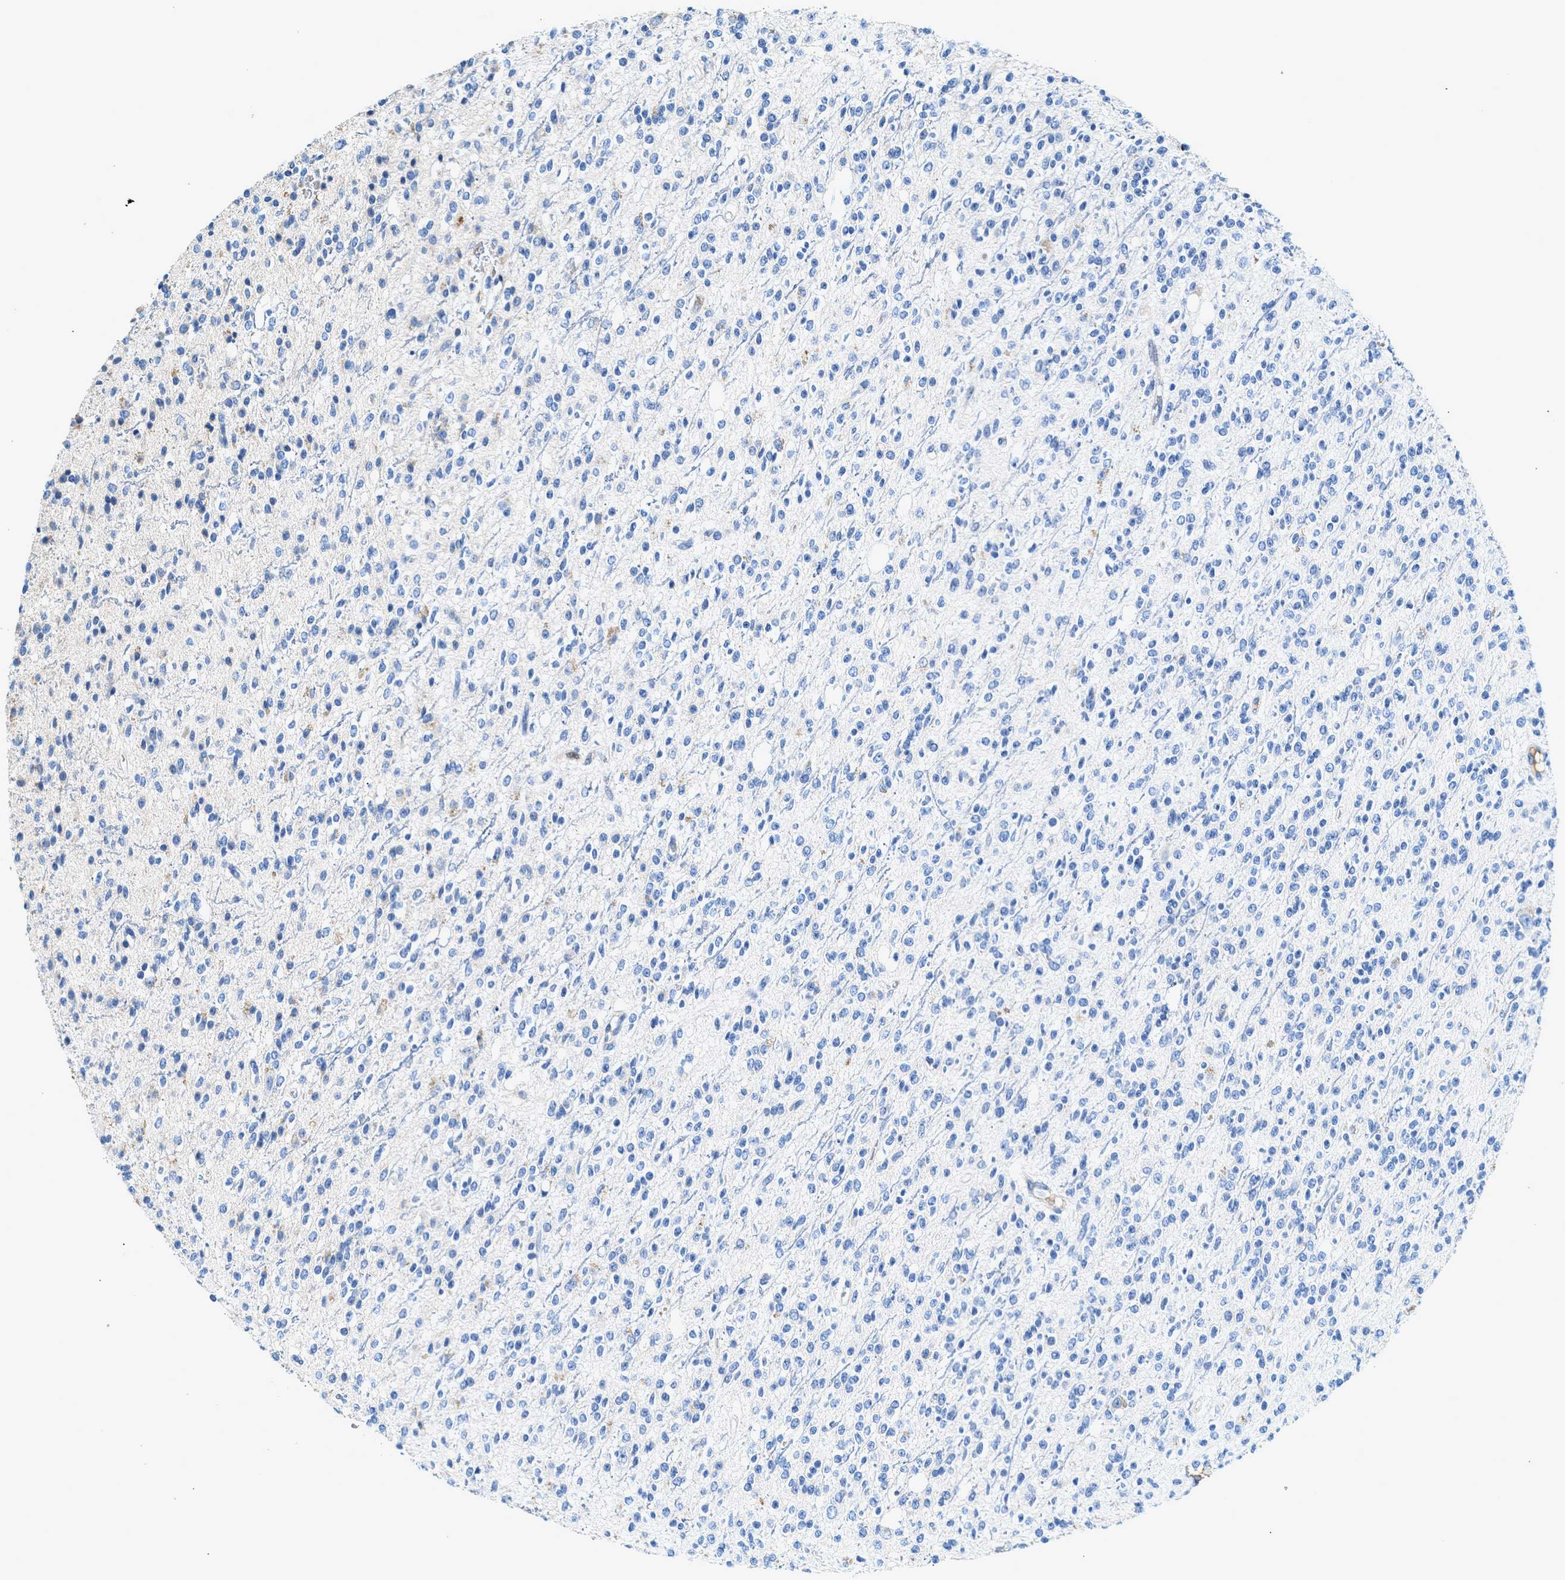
{"staining": {"intensity": "negative", "quantity": "none", "location": "none"}, "tissue": "glioma", "cell_type": "Tumor cells", "image_type": "cancer", "snomed": [{"axis": "morphology", "description": "Glioma, malignant, High grade"}, {"axis": "topography", "description": "Brain"}], "caption": "Immunohistochemistry (IHC) photomicrograph of human high-grade glioma (malignant) stained for a protein (brown), which reveals no staining in tumor cells.", "gene": "RWDD2B", "patient": {"sex": "male", "age": 34}}